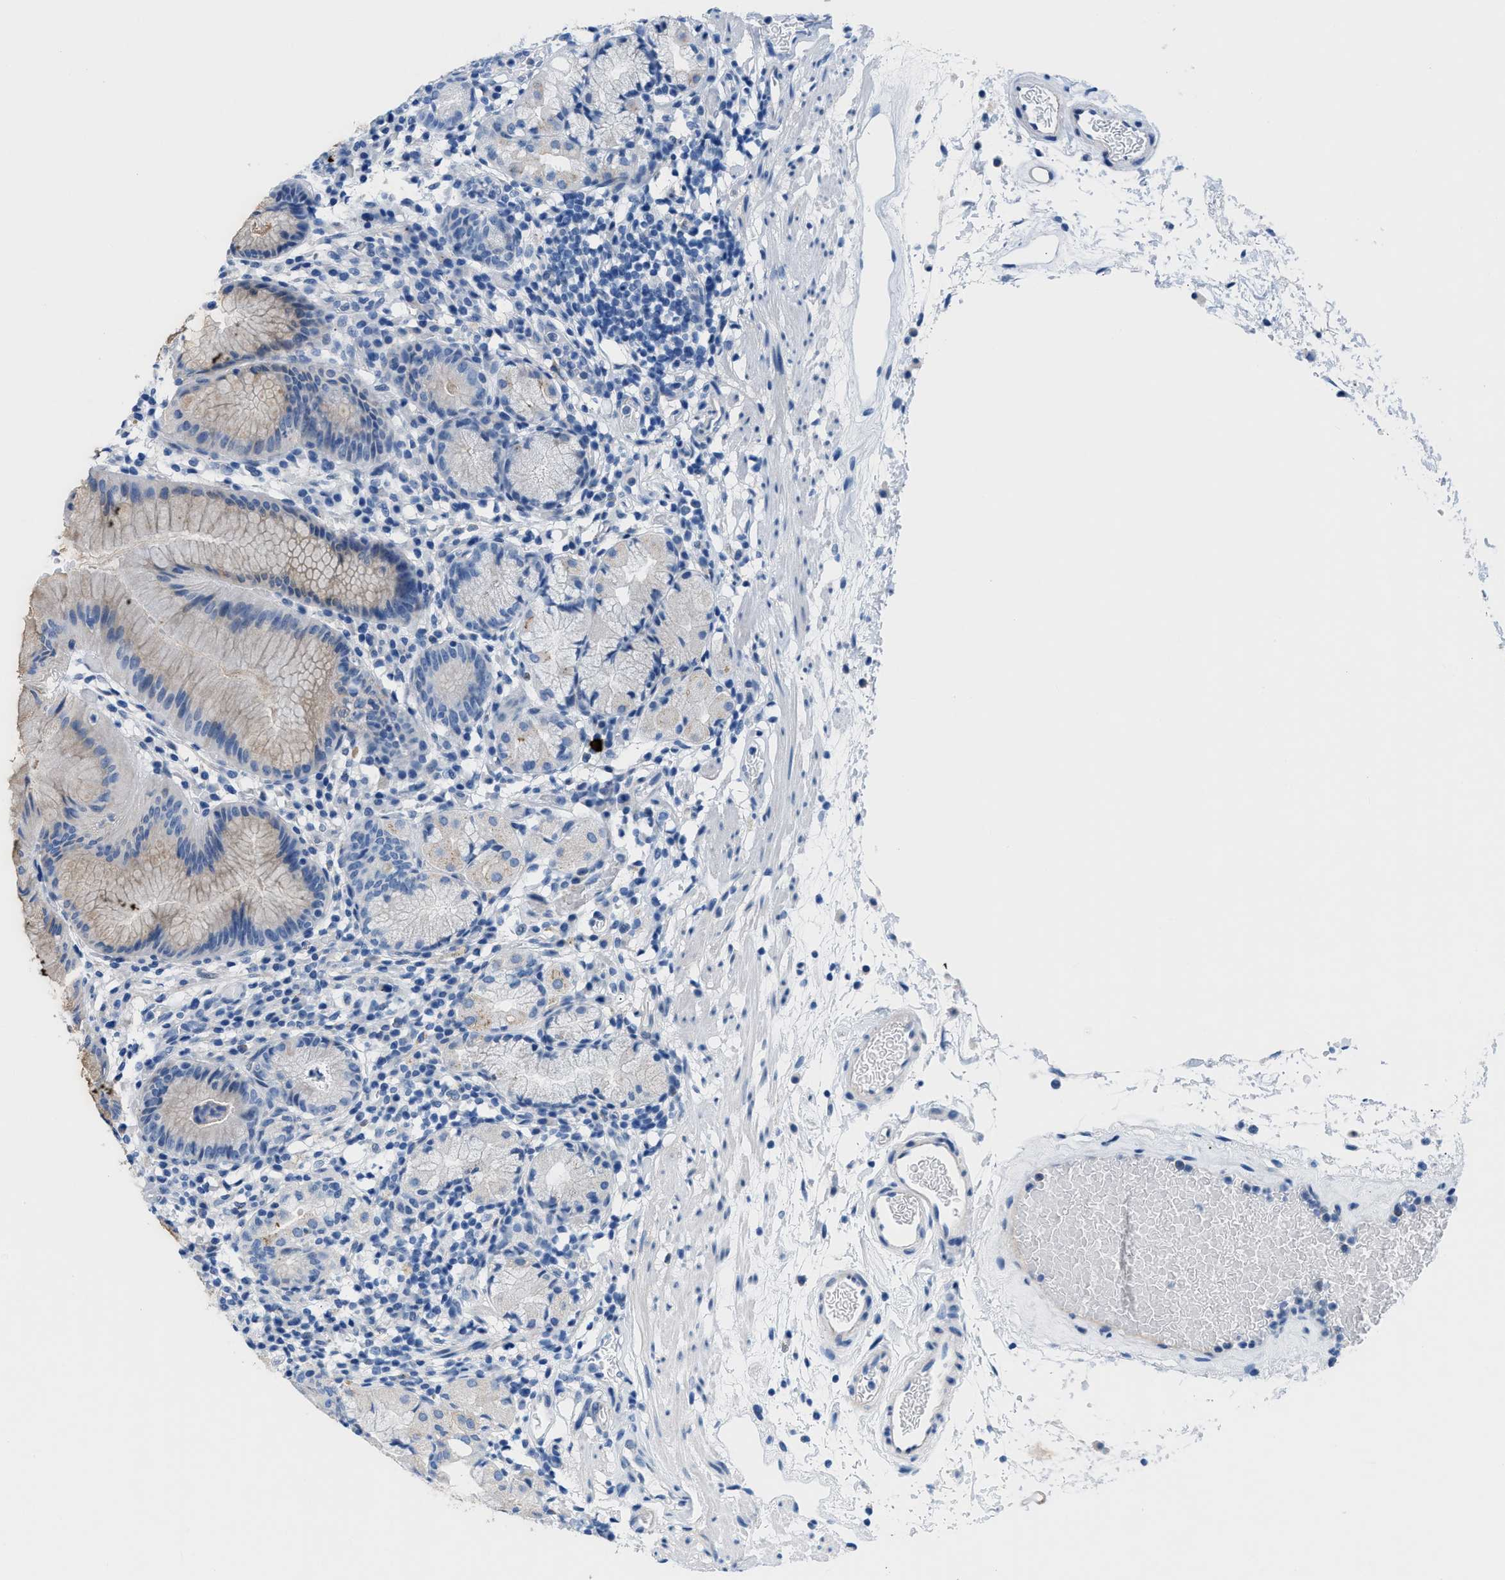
{"staining": {"intensity": "weak", "quantity": "<25%", "location": "cytoplasmic/membranous"}, "tissue": "stomach", "cell_type": "Glandular cells", "image_type": "normal", "snomed": [{"axis": "morphology", "description": "Normal tissue, NOS"}, {"axis": "topography", "description": "Stomach"}, {"axis": "topography", "description": "Stomach, lower"}], "caption": "Immunohistochemistry micrograph of normal stomach: human stomach stained with DAB displays no significant protein positivity in glandular cells.", "gene": "FDCSP", "patient": {"sex": "female", "age": 75}}